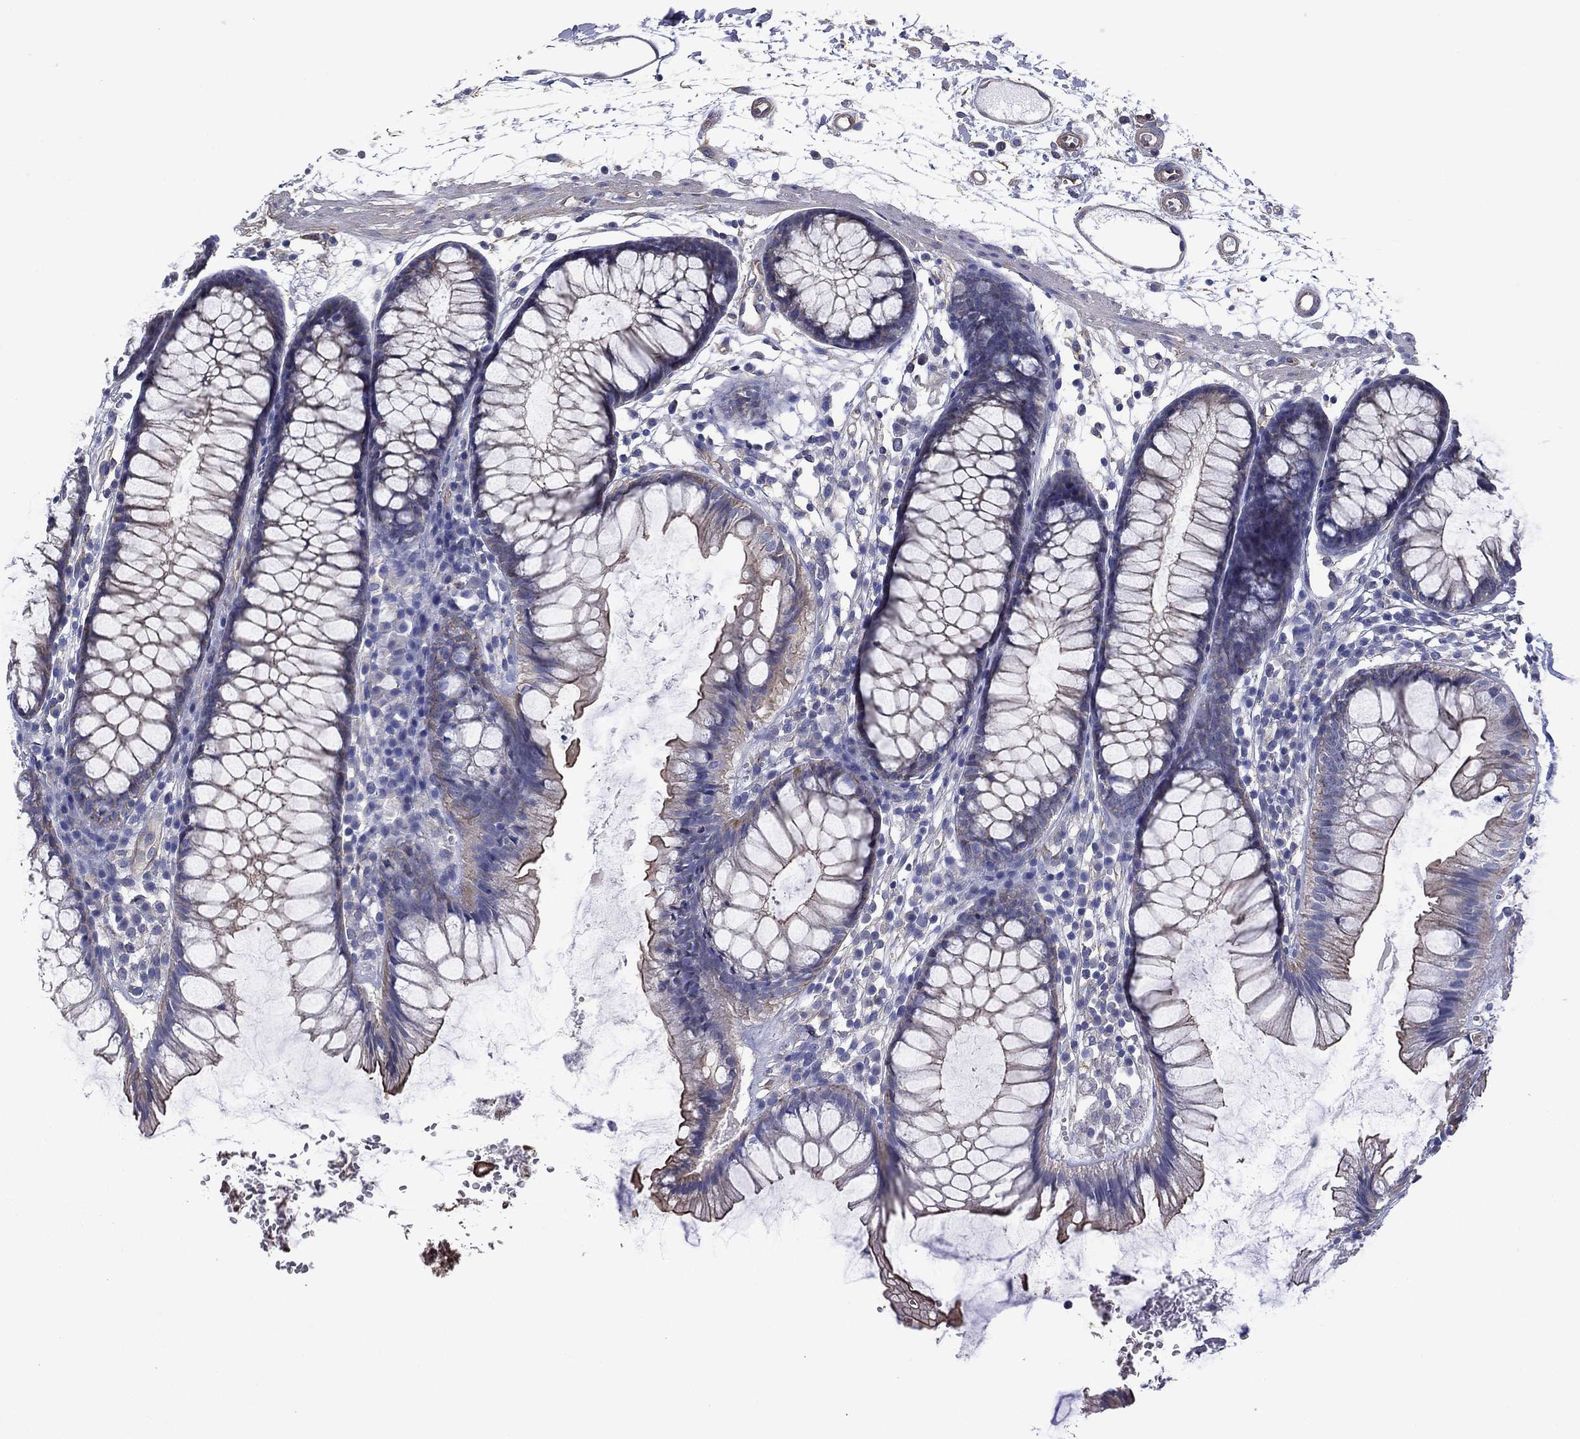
{"staining": {"intensity": "negative", "quantity": "none", "location": "none"}, "tissue": "colon", "cell_type": "Endothelial cells", "image_type": "normal", "snomed": [{"axis": "morphology", "description": "Normal tissue, NOS"}, {"axis": "morphology", "description": "Adenocarcinoma, NOS"}, {"axis": "topography", "description": "Colon"}], "caption": "The micrograph demonstrates no significant staining in endothelial cells of colon. The staining was performed using DAB (3,3'-diaminobenzidine) to visualize the protein expression in brown, while the nuclei were stained in blue with hematoxylin (Magnification: 20x).", "gene": "TCHH", "patient": {"sex": "male", "age": 65}}